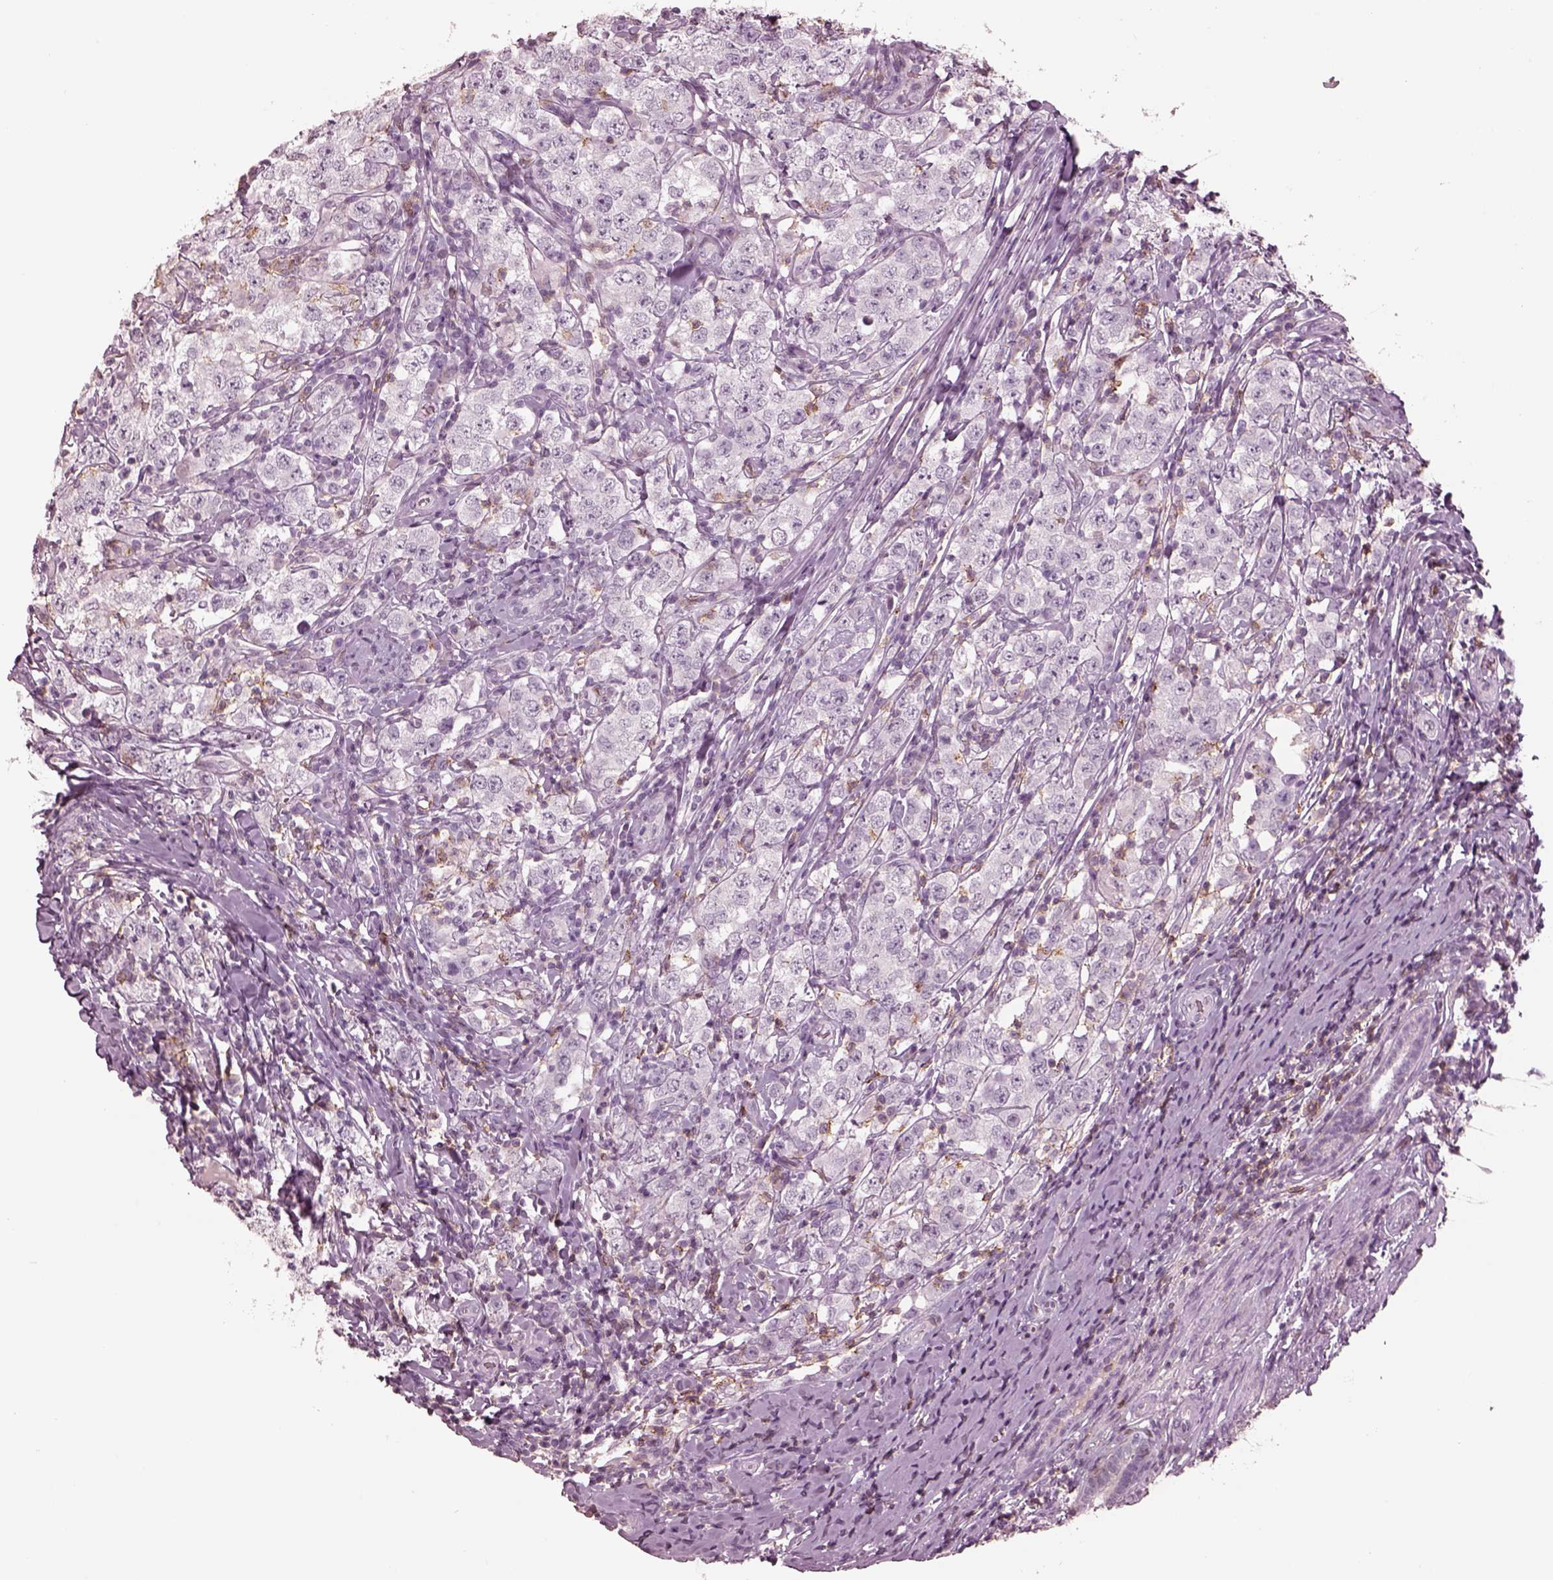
{"staining": {"intensity": "negative", "quantity": "none", "location": "none"}, "tissue": "testis cancer", "cell_type": "Tumor cells", "image_type": "cancer", "snomed": [{"axis": "morphology", "description": "Seminoma, NOS"}, {"axis": "morphology", "description": "Carcinoma, Embryonal, NOS"}, {"axis": "topography", "description": "Testis"}], "caption": "The histopathology image displays no staining of tumor cells in seminoma (testis). (Brightfield microscopy of DAB immunohistochemistry at high magnification).", "gene": "PDCD1", "patient": {"sex": "male", "age": 41}}